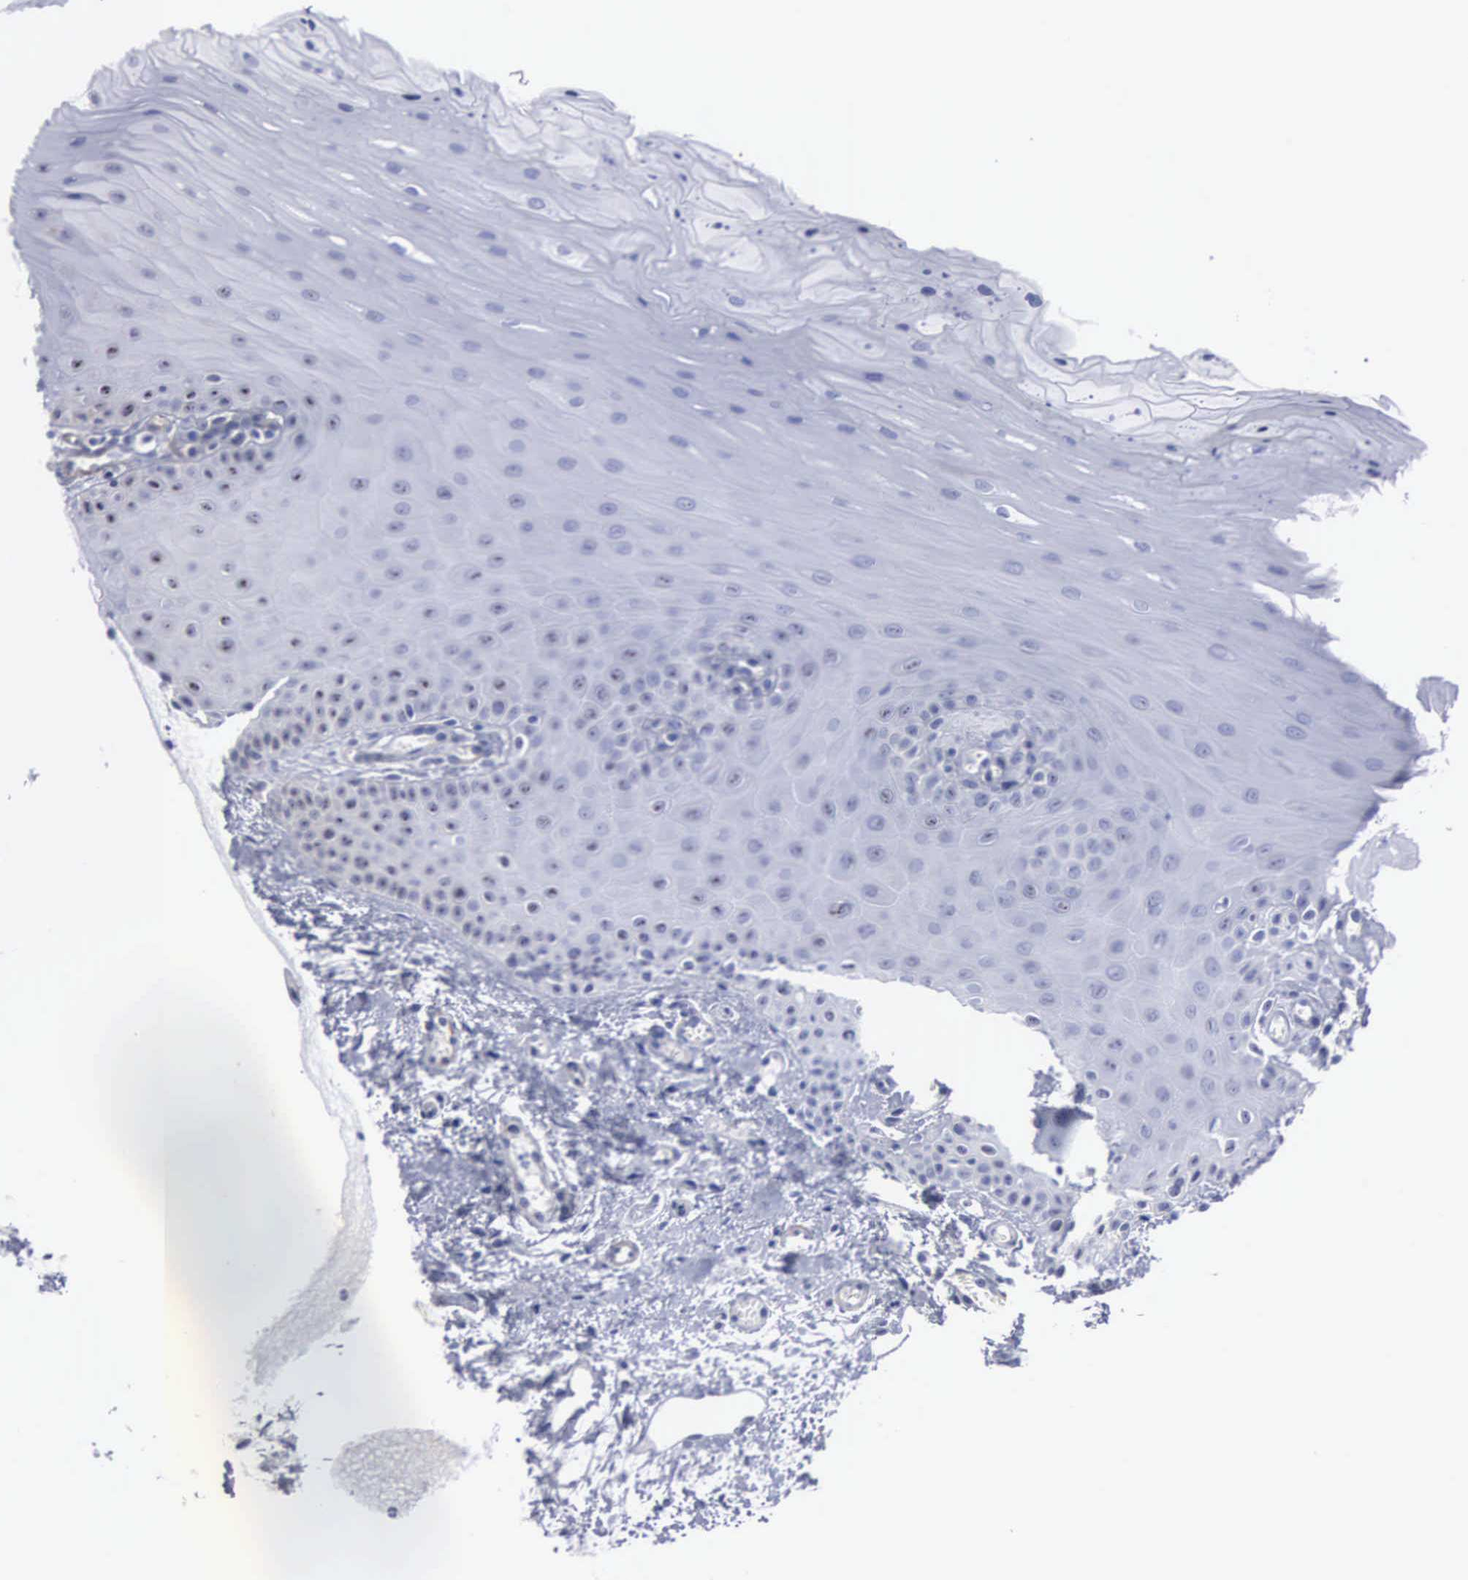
{"staining": {"intensity": "negative", "quantity": "none", "location": "none"}, "tissue": "oral mucosa", "cell_type": "Squamous epithelial cells", "image_type": "normal", "snomed": [{"axis": "morphology", "description": "Normal tissue, NOS"}, {"axis": "topography", "description": "Oral tissue"}], "caption": "Immunohistochemistry (IHC) histopathology image of normal oral mucosa stained for a protein (brown), which displays no positivity in squamous epithelial cells.", "gene": "NGDN", "patient": {"sex": "female", "age": 54}}